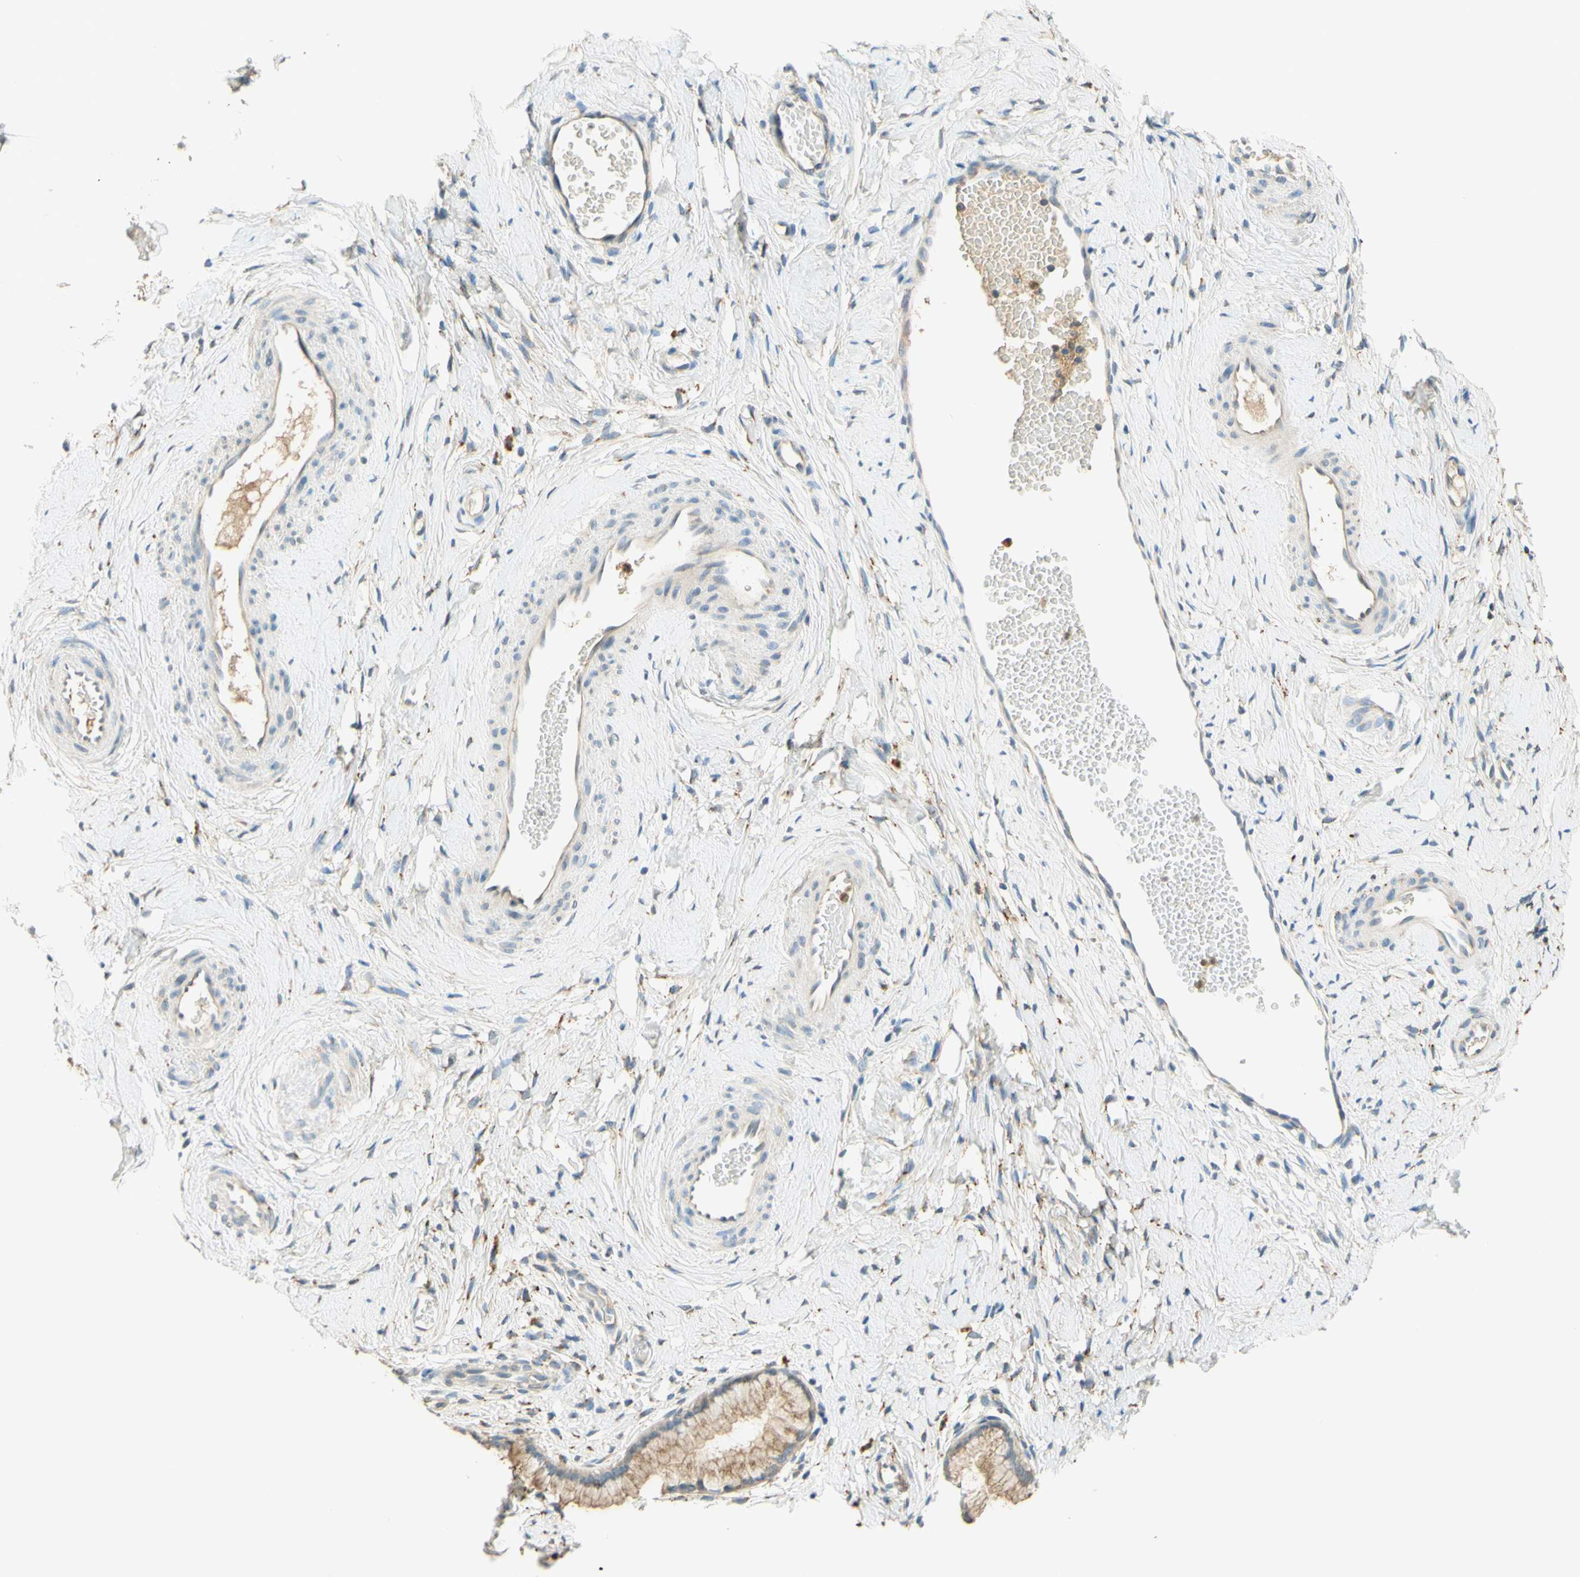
{"staining": {"intensity": "moderate", "quantity": ">75%", "location": "cytoplasmic/membranous"}, "tissue": "cervix", "cell_type": "Glandular cells", "image_type": "normal", "snomed": [{"axis": "morphology", "description": "Normal tissue, NOS"}, {"axis": "topography", "description": "Cervix"}], "caption": "Glandular cells demonstrate moderate cytoplasmic/membranous positivity in approximately >75% of cells in unremarkable cervix. (DAB (3,3'-diaminobenzidine) IHC, brown staining for protein, blue staining for nuclei).", "gene": "ENTREP2", "patient": {"sex": "female", "age": 65}}